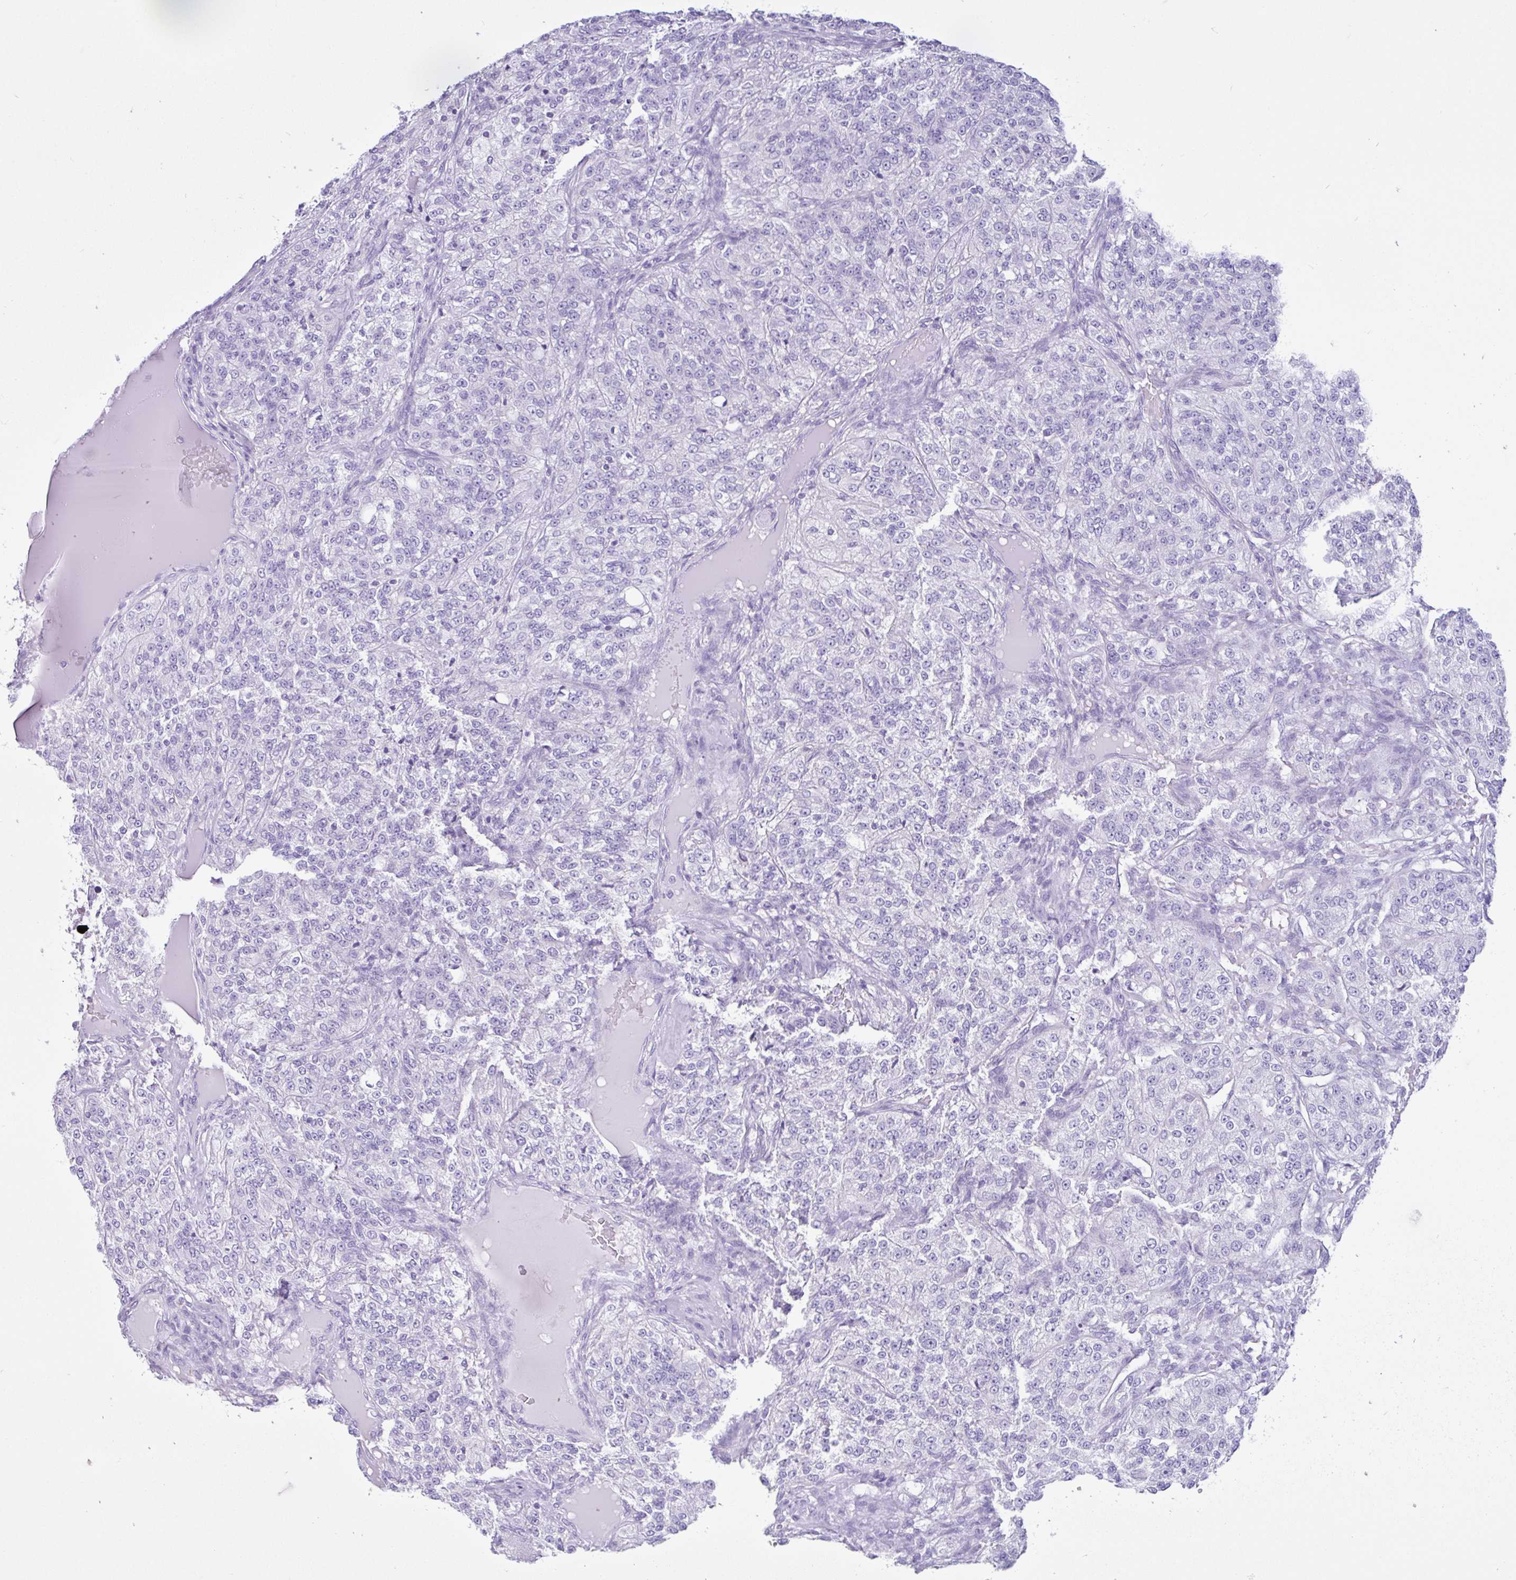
{"staining": {"intensity": "negative", "quantity": "none", "location": "none"}, "tissue": "renal cancer", "cell_type": "Tumor cells", "image_type": "cancer", "snomed": [{"axis": "morphology", "description": "Adenocarcinoma, NOS"}, {"axis": "topography", "description": "Kidney"}], "caption": "IHC of renal cancer (adenocarcinoma) exhibits no expression in tumor cells.", "gene": "CYP19A1", "patient": {"sex": "female", "age": 63}}